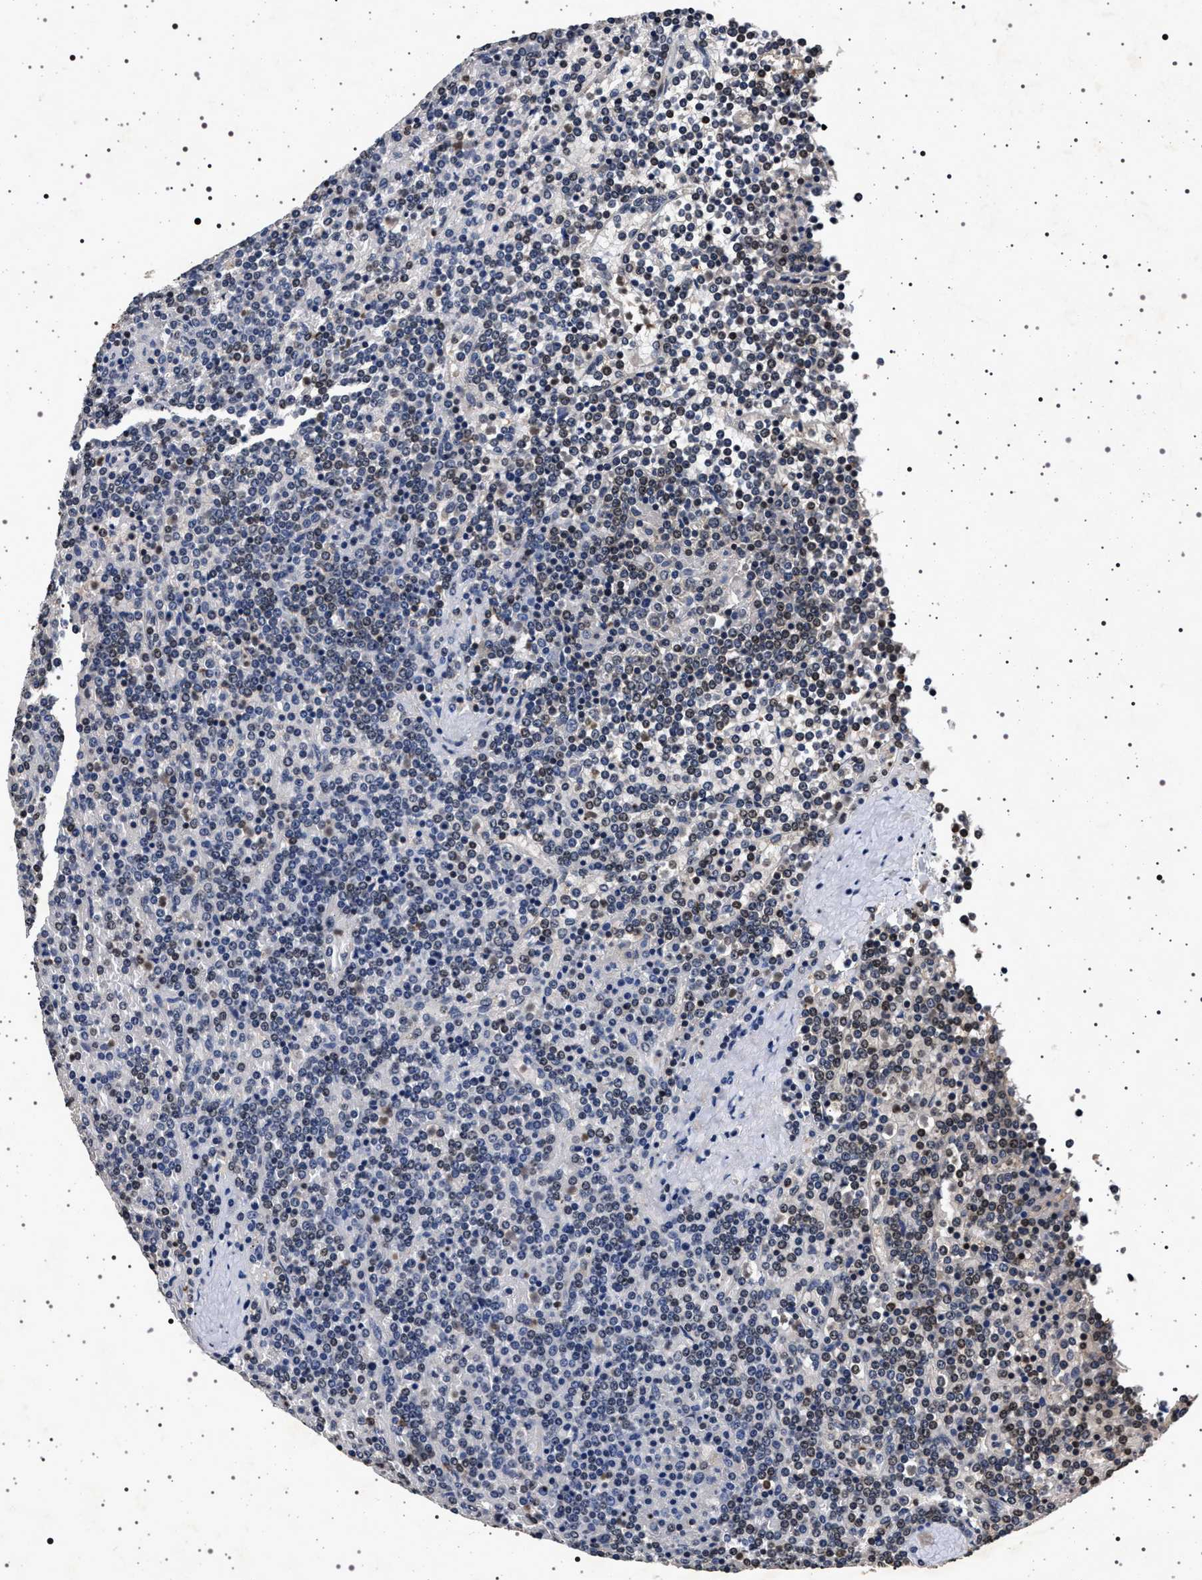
{"staining": {"intensity": "weak", "quantity": "25%-75%", "location": "nuclear"}, "tissue": "lymphoma", "cell_type": "Tumor cells", "image_type": "cancer", "snomed": [{"axis": "morphology", "description": "Malignant lymphoma, non-Hodgkin's type, Low grade"}, {"axis": "topography", "description": "Spleen"}], "caption": "Immunohistochemistry micrograph of human lymphoma stained for a protein (brown), which shows low levels of weak nuclear expression in about 25%-75% of tumor cells.", "gene": "CDKN1B", "patient": {"sex": "female", "age": 19}}